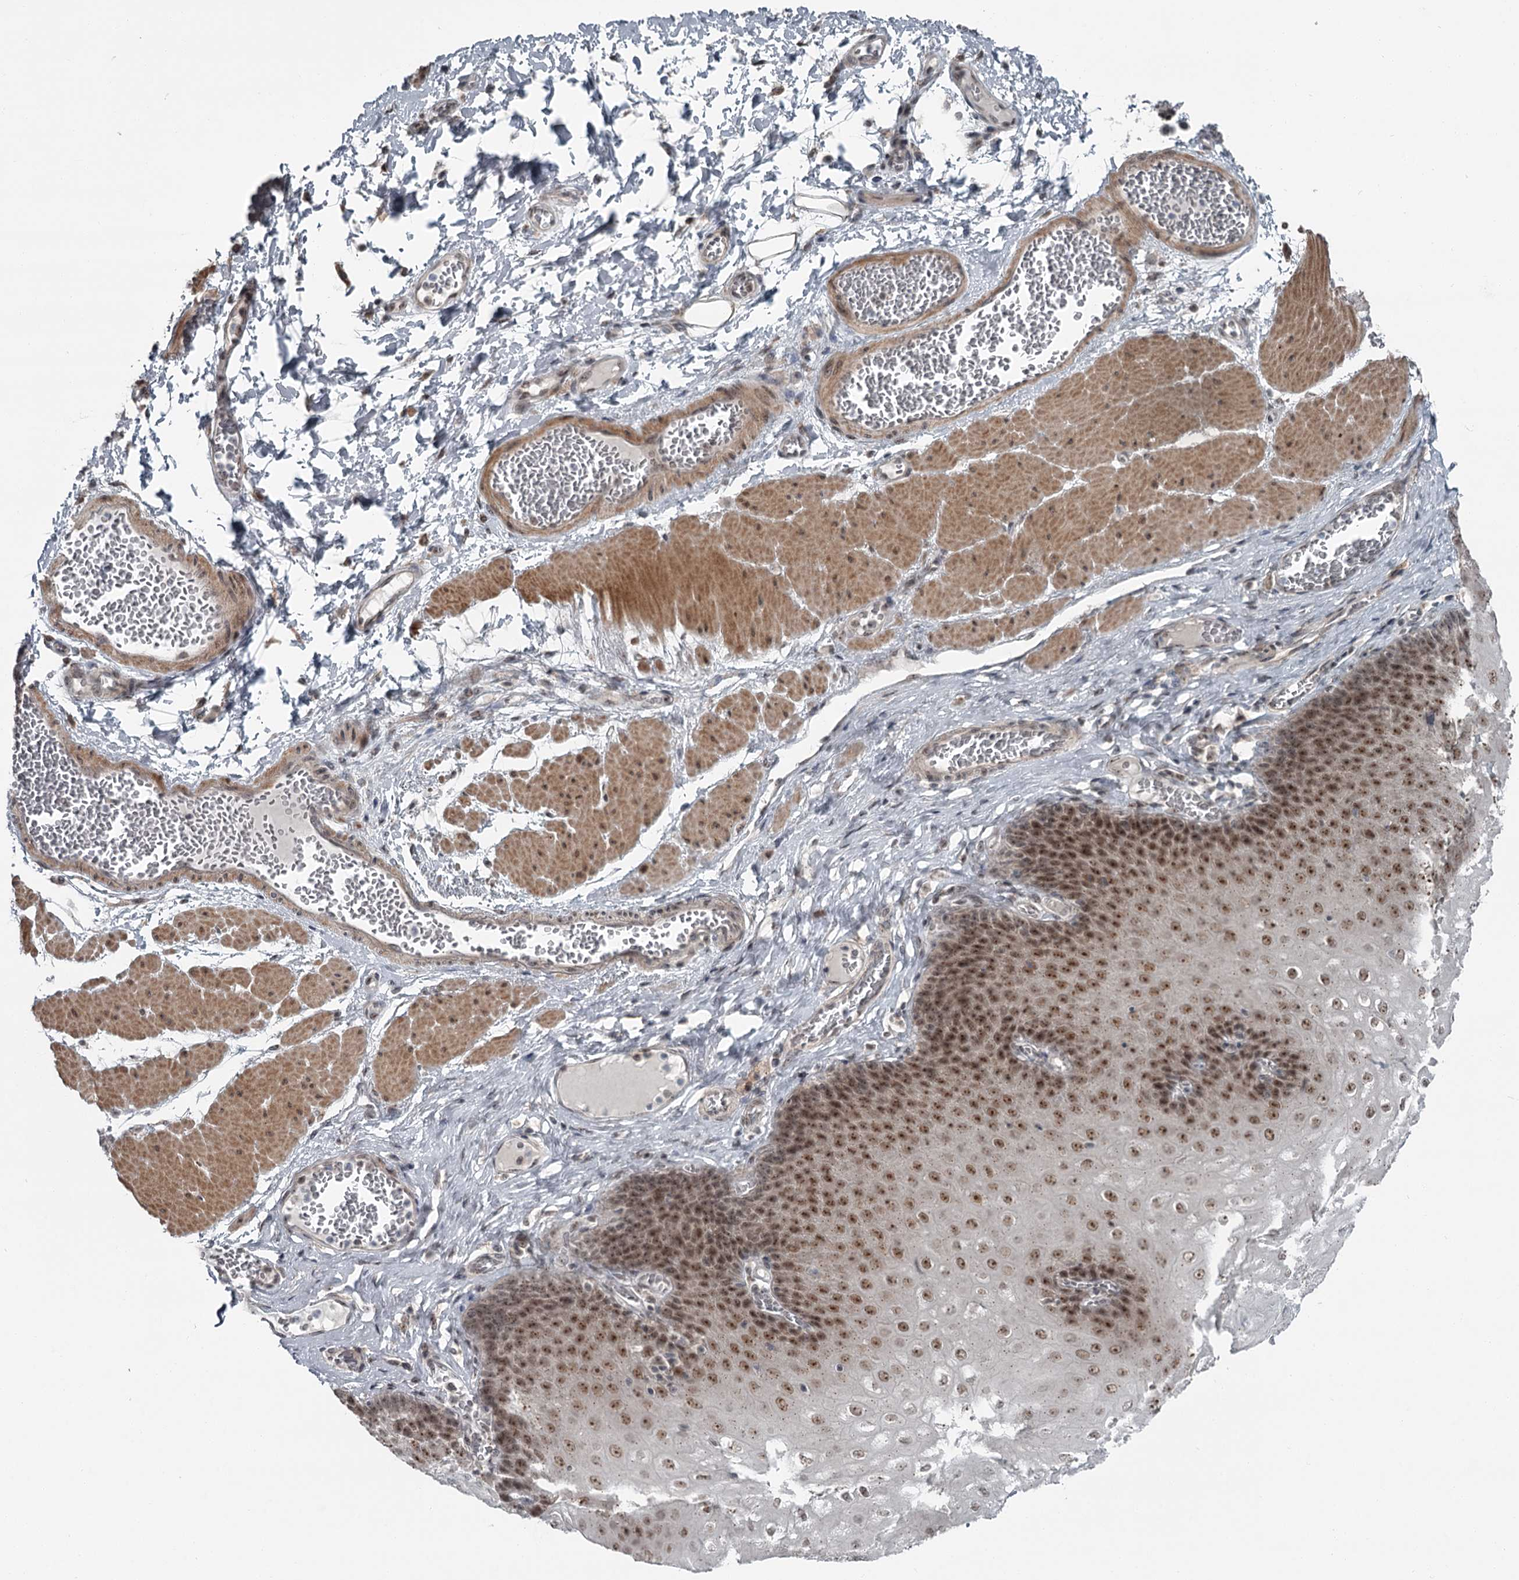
{"staining": {"intensity": "moderate", "quantity": ">75%", "location": "nuclear"}, "tissue": "esophagus", "cell_type": "Squamous epithelial cells", "image_type": "normal", "snomed": [{"axis": "morphology", "description": "Normal tissue, NOS"}, {"axis": "topography", "description": "Esophagus"}], "caption": "Immunohistochemistry (IHC) staining of unremarkable esophagus, which reveals medium levels of moderate nuclear positivity in about >75% of squamous epithelial cells indicating moderate nuclear protein positivity. The staining was performed using DAB (brown) for protein detection and nuclei were counterstained in hematoxylin (blue).", "gene": "EXOSC1", "patient": {"sex": "male", "age": 60}}